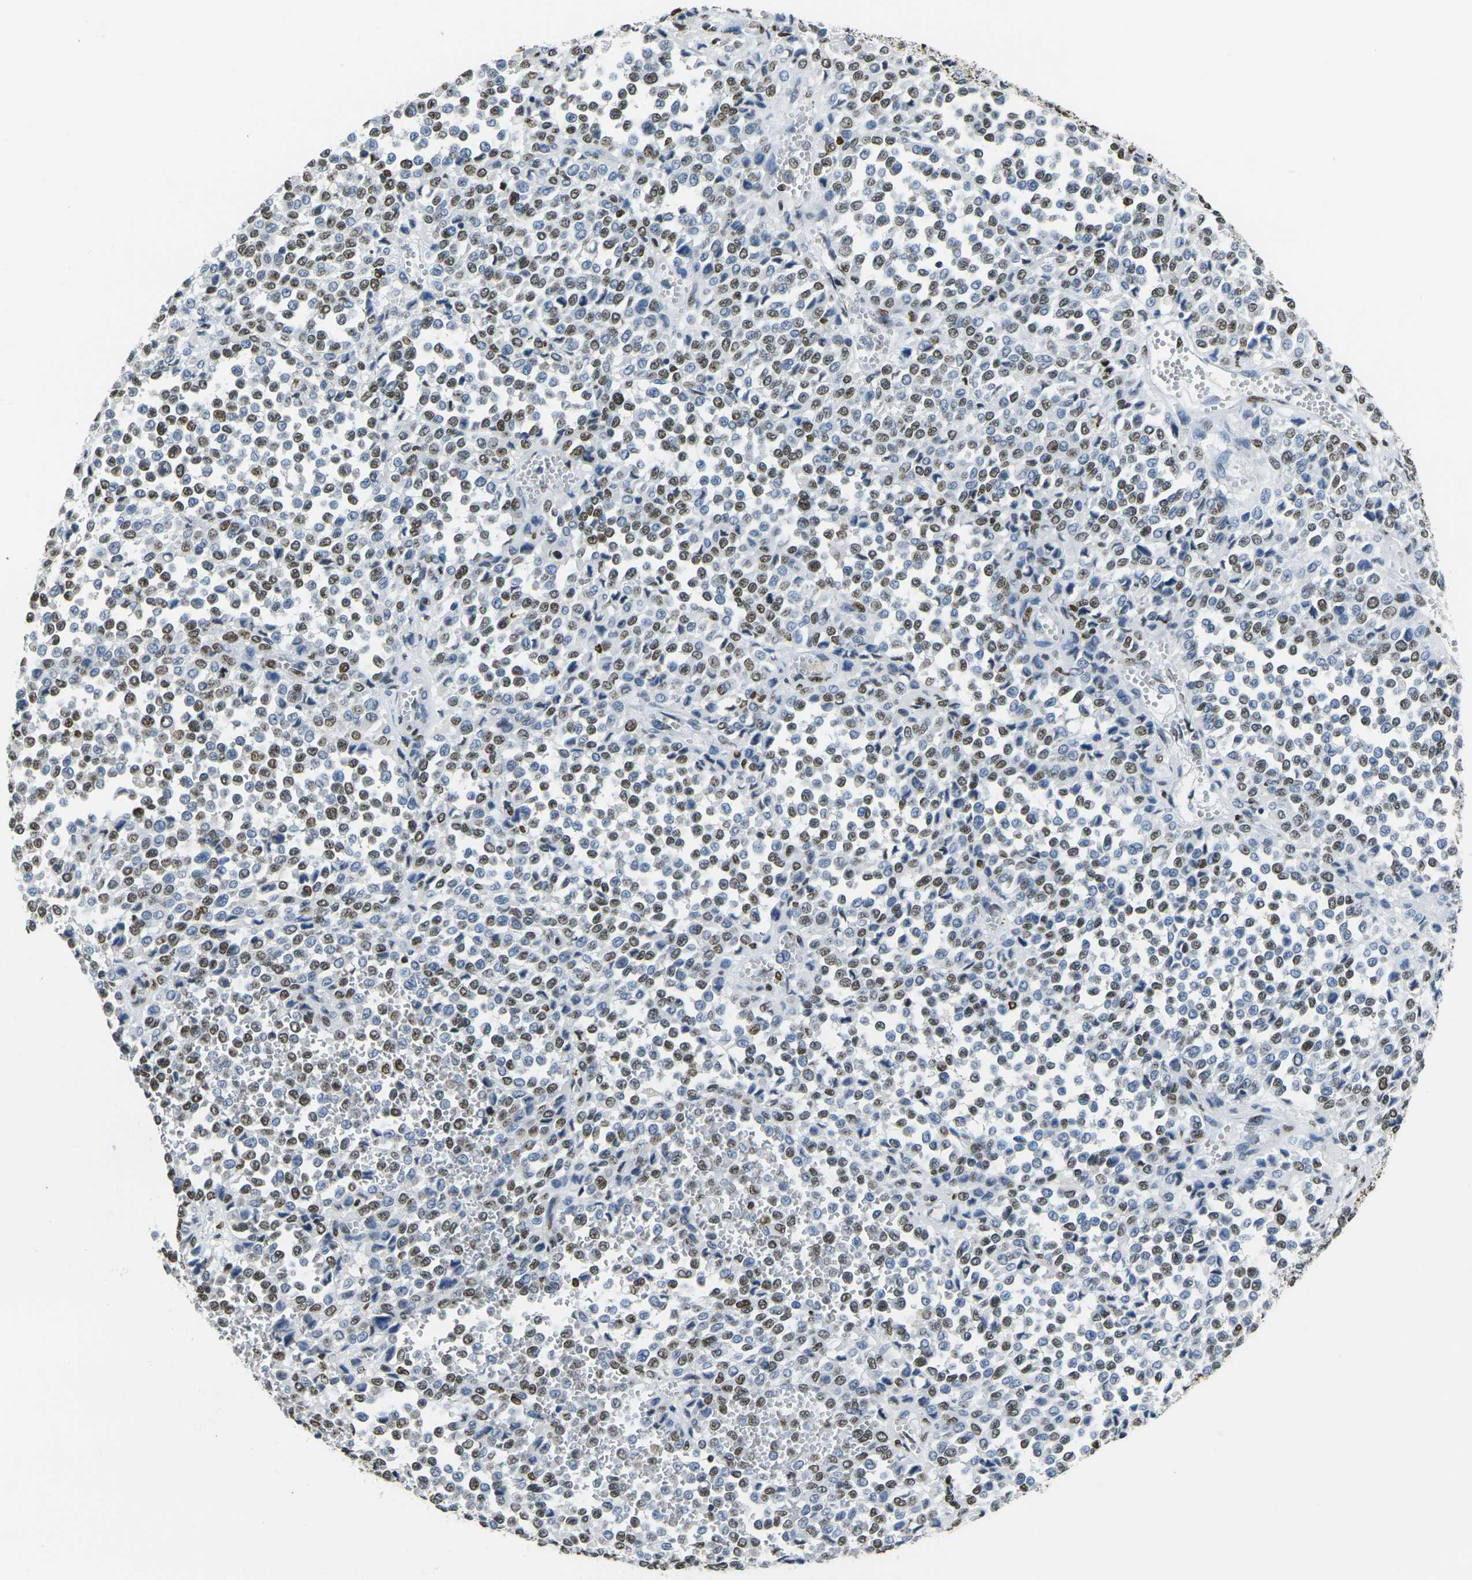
{"staining": {"intensity": "moderate", "quantity": "25%-75%", "location": "nuclear"}, "tissue": "melanoma", "cell_type": "Tumor cells", "image_type": "cancer", "snomed": [{"axis": "morphology", "description": "Malignant melanoma, Metastatic site"}, {"axis": "topography", "description": "Pancreas"}], "caption": "Protein positivity by IHC displays moderate nuclear positivity in about 25%-75% of tumor cells in melanoma.", "gene": "DRAXIN", "patient": {"sex": "female", "age": 30}}